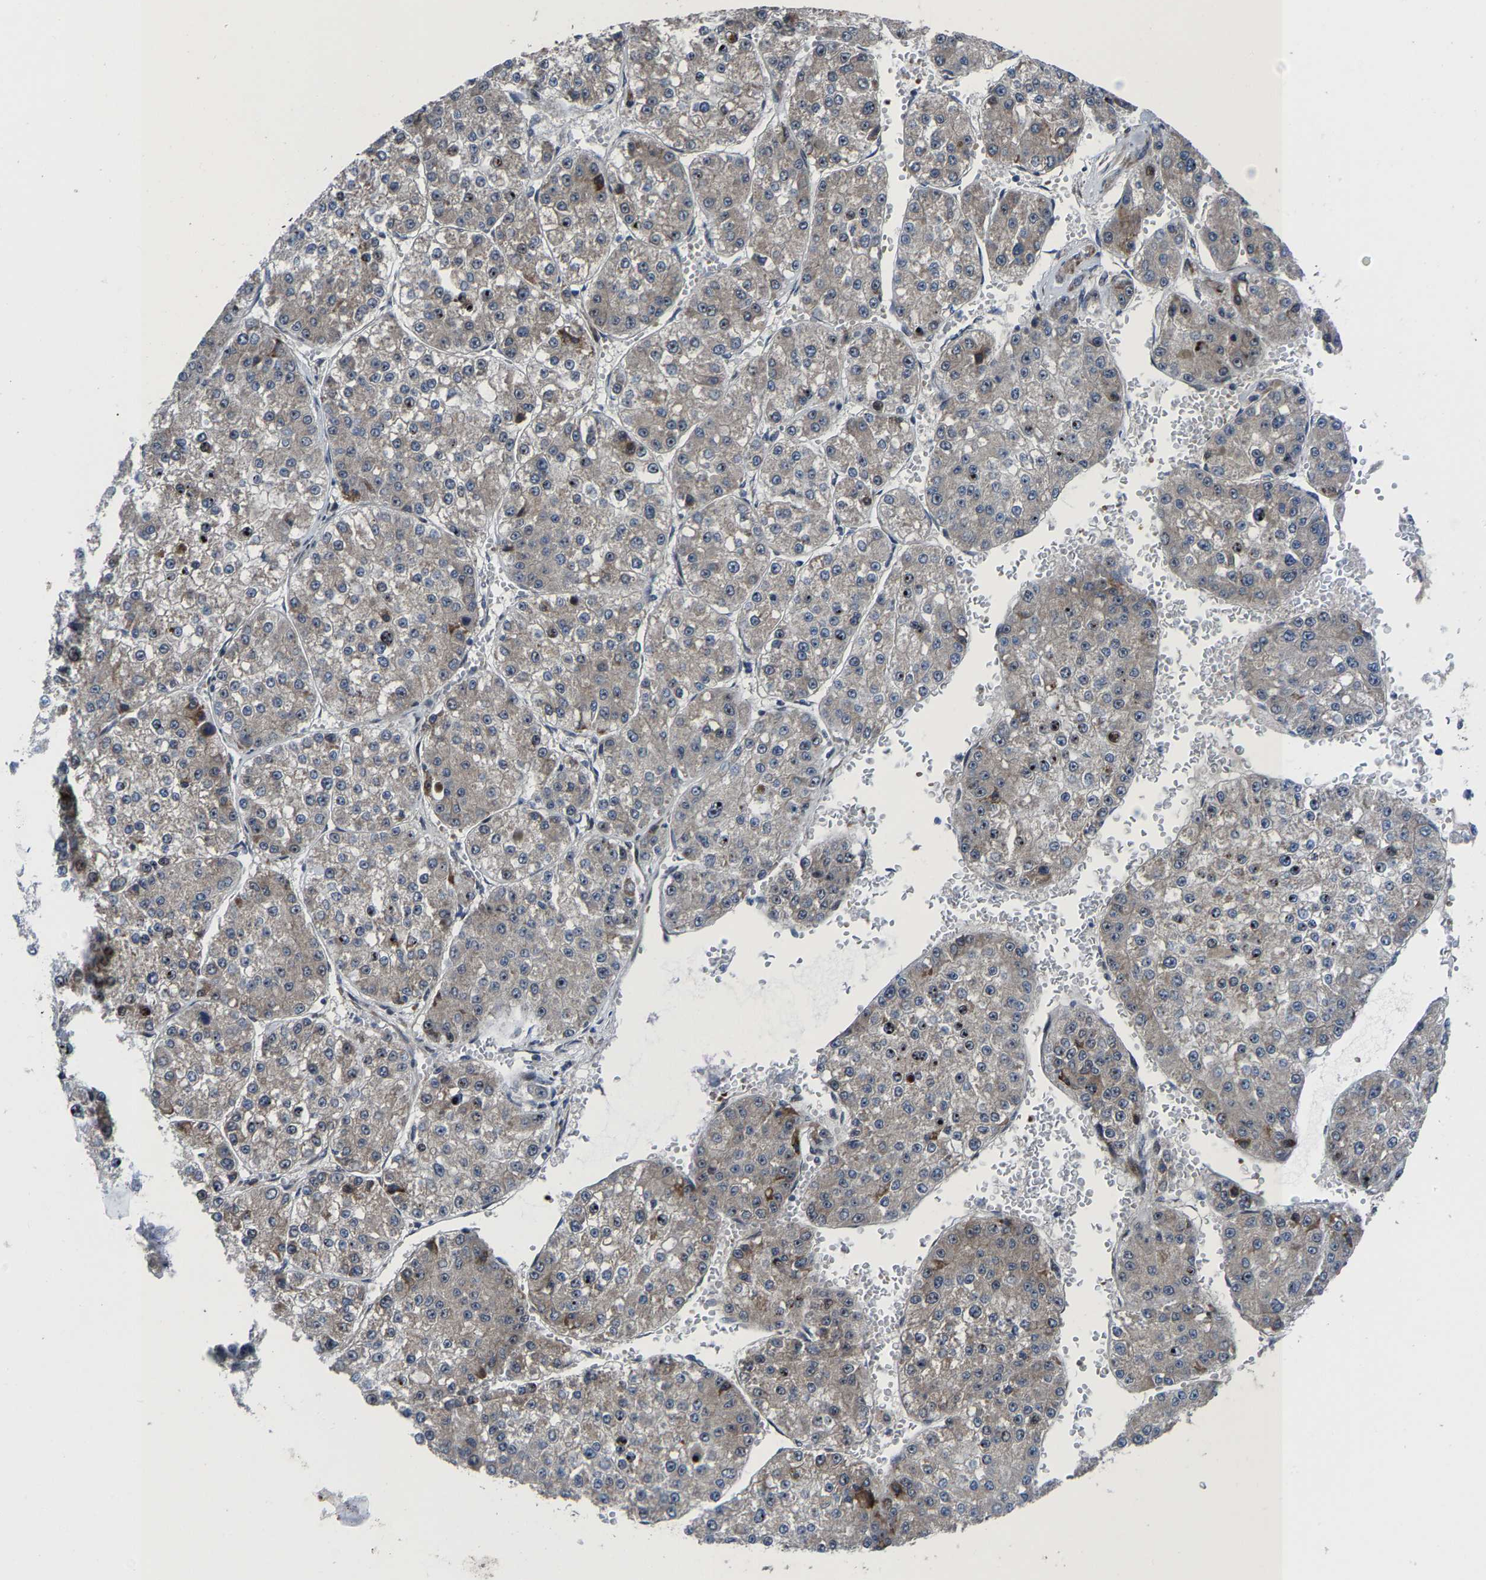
{"staining": {"intensity": "moderate", "quantity": "<25%", "location": "cytoplasmic/membranous,nuclear"}, "tissue": "liver cancer", "cell_type": "Tumor cells", "image_type": "cancer", "snomed": [{"axis": "morphology", "description": "Carcinoma, Hepatocellular, NOS"}, {"axis": "topography", "description": "Liver"}], "caption": "This is a micrograph of immunohistochemistry staining of liver cancer, which shows moderate expression in the cytoplasmic/membranous and nuclear of tumor cells.", "gene": "HAUS6", "patient": {"sex": "female", "age": 73}}